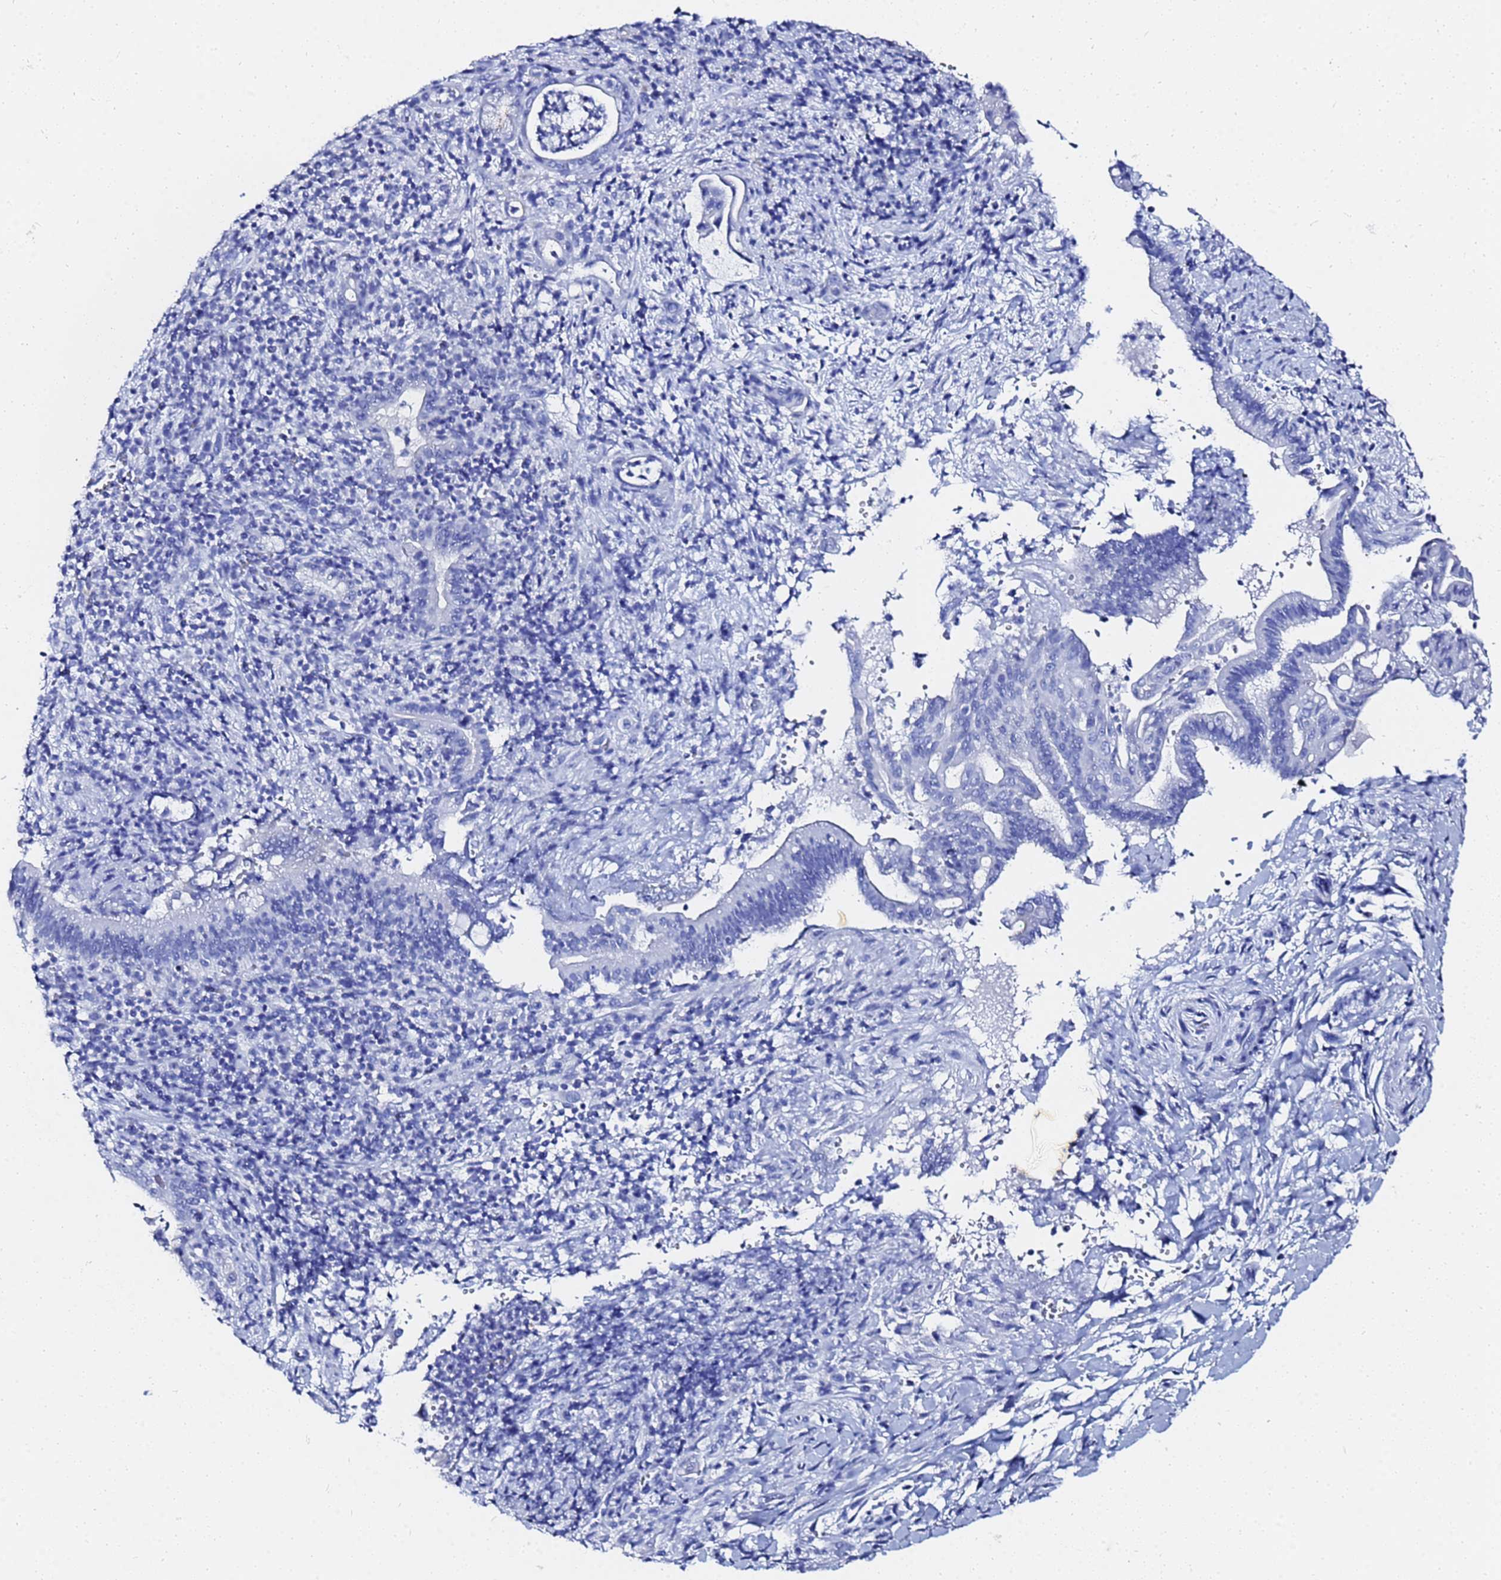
{"staining": {"intensity": "negative", "quantity": "none", "location": "none"}, "tissue": "pancreatic cancer", "cell_type": "Tumor cells", "image_type": "cancer", "snomed": [{"axis": "morphology", "description": "Normal tissue, NOS"}, {"axis": "morphology", "description": "Adenocarcinoma, NOS"}, {"axis": "topography", "description": "Pancreas"}], "caption": "Tumor cells are negative for protein expression in human adenocarcinoma (pancreatic). (DAB (3,3'-diaminobenzidine) immunohistochemistry (IHC) visualized using brightfield microscopy, high magnification).", "gene": "GGT1", "patient": {"sex": "female", "age": 55}}